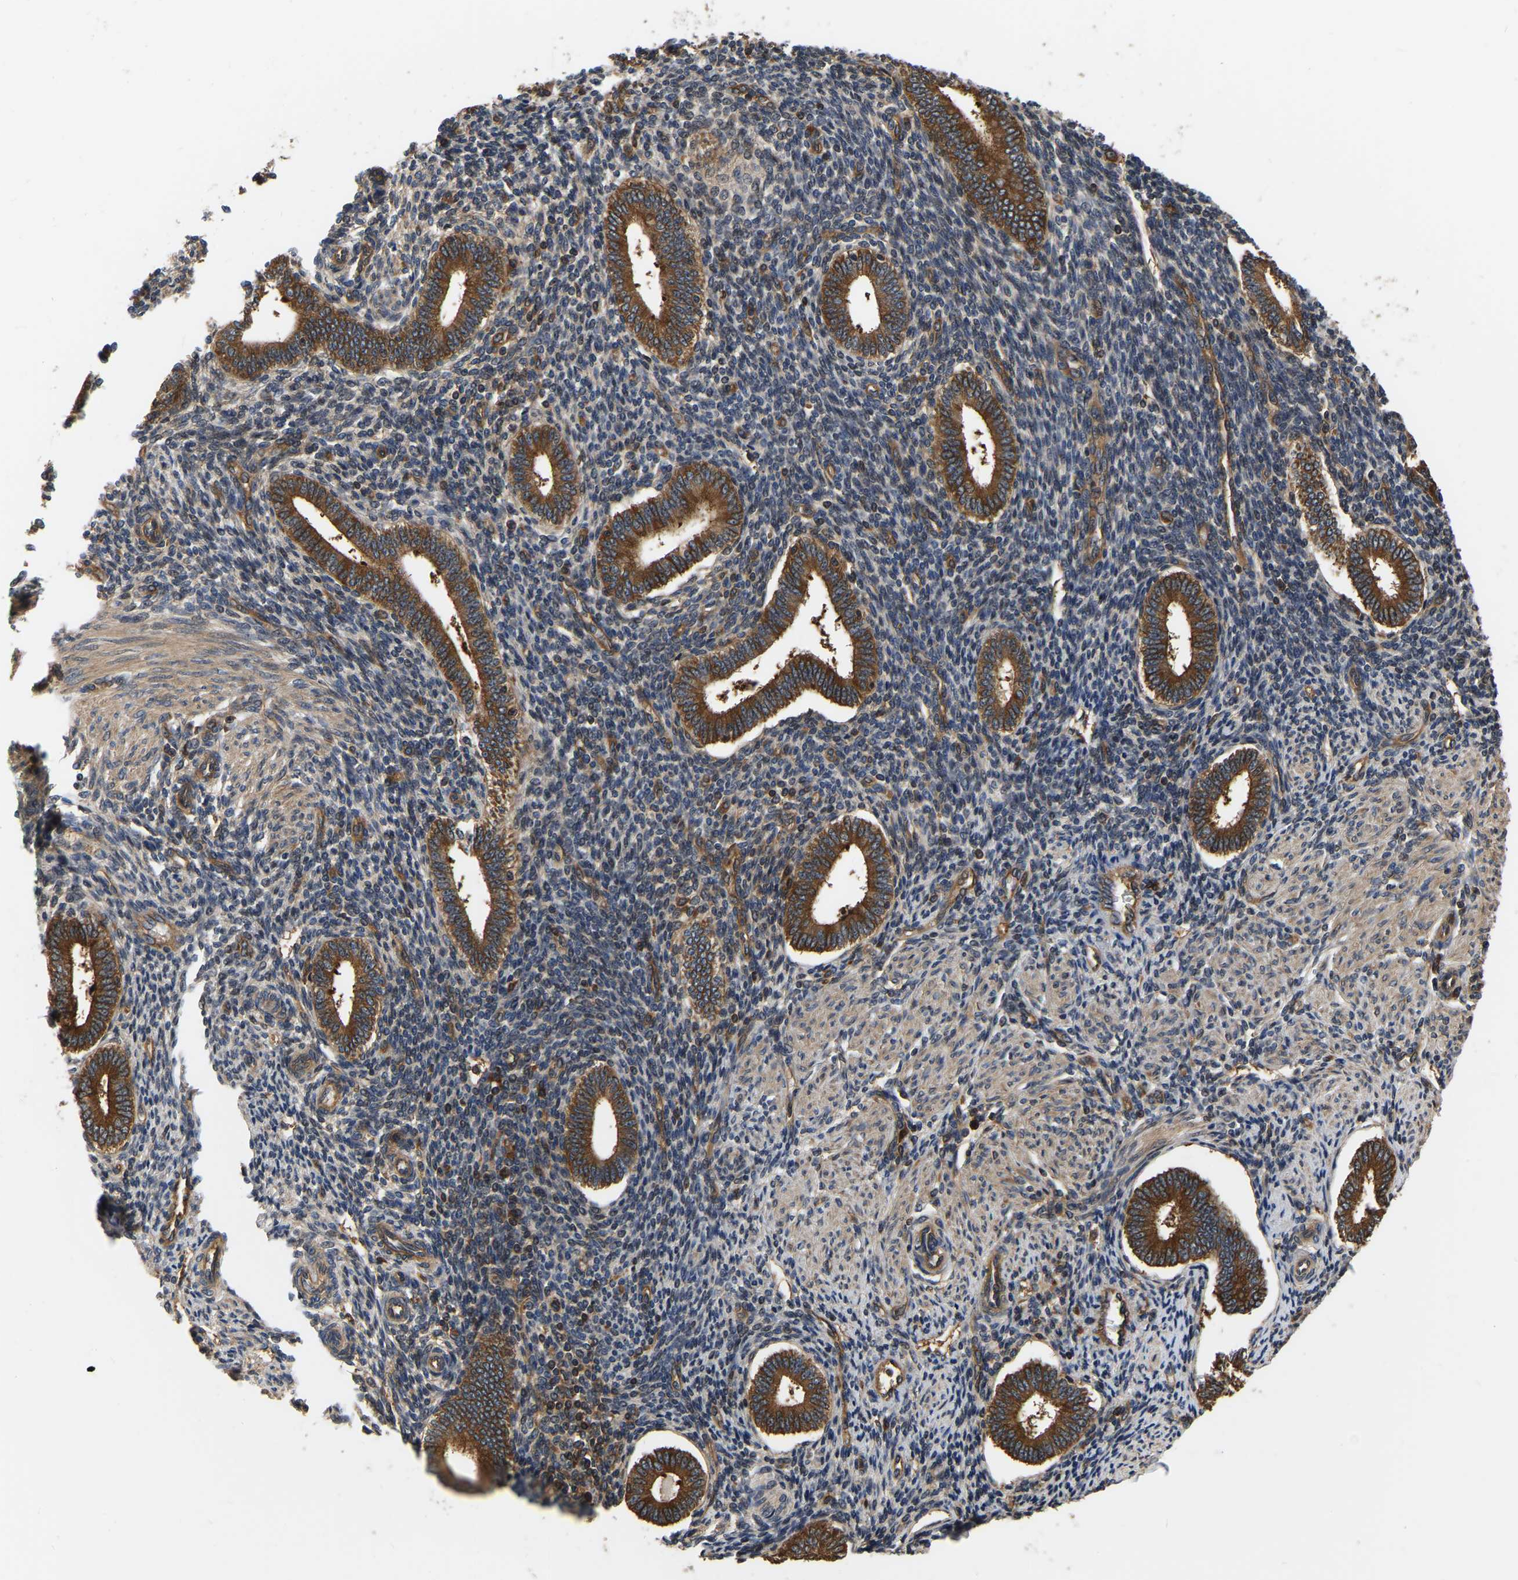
{"staining": {"intensity": "moderate", "quantity": "25%-75%", "location": "cytoplasmic/membranous"}, "tissue": "endometrium", "cell_type": "Cells in endometrial stroma", "image_type": "normal", "snomed": [{"axis": "morphology", "description": "Normal tissue, NOS"}, {"axis": "topography", "description": "Endometrium"}], "caption": "Immunohistochemical staining of unremarkable human endometrium demonstrates 25%-75% levels of moderate cytoplasmic/membranous protein staining in about 25%-75% of cells in endometrial stroma.", "gene": "GARS1", "patient": {"sex": "female", "age": 42}}